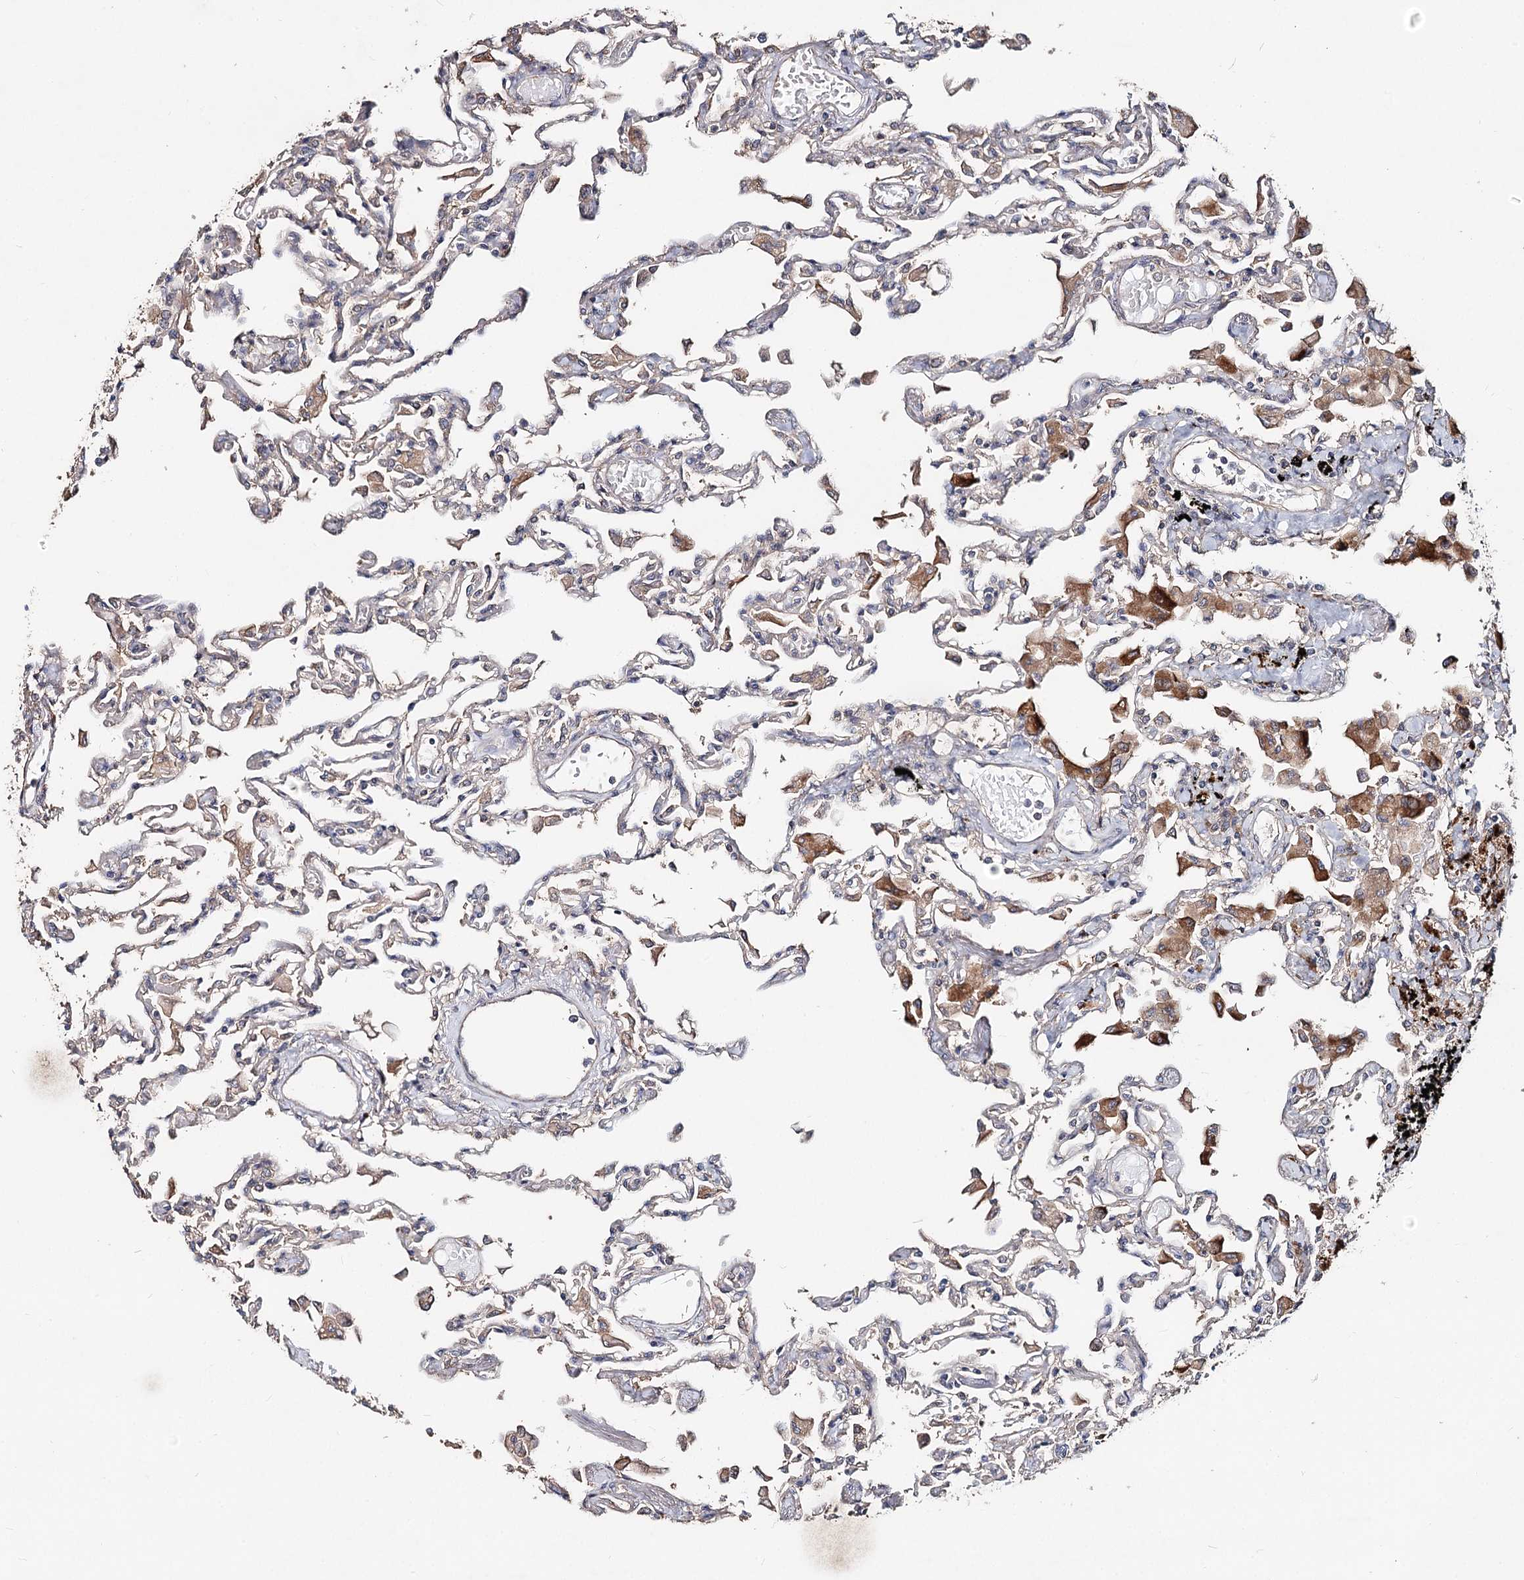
{"staining": {"intensity": "weak", "quantity": "<25%", "location": "cytoplasmic/membranous"}, "tissue": "lung", "cell_type": "Alveolar cells", "image_type": "normal", "snomed": [{"axis": "morphology", "description": "Normal tissue, NOS"}, {"axis": "topography", "description": "Bronchus"}, {"axis": "topography", "description": "Lung"}], "caption": "The histopathology image demonstrates no significant positivity in alveolar cells of lung.", "gene": "SPART", "patient": {"sex": "female", "age": 49}}